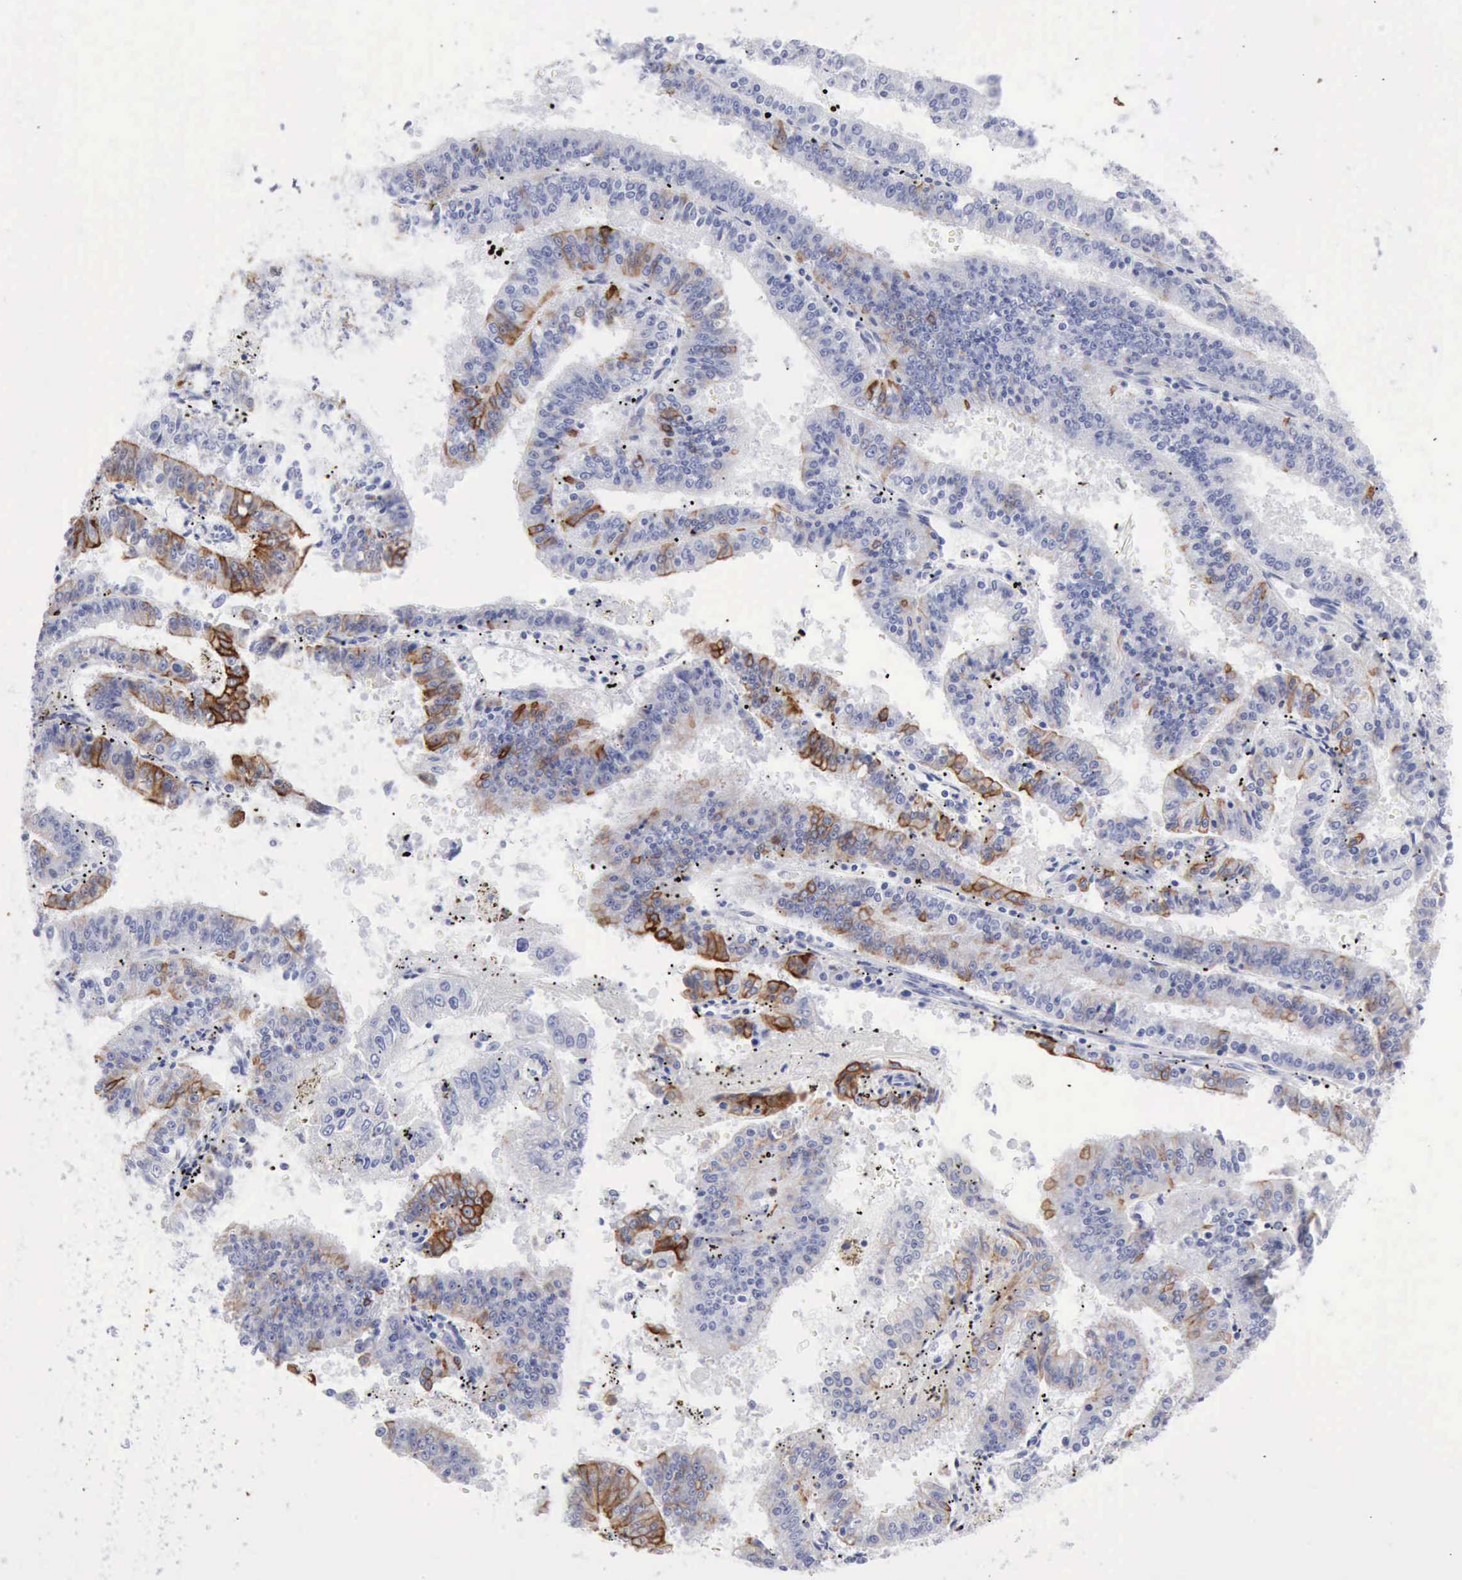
{"staining": {"intensity": "moderate", "quantity": "25%-75%", "location": "cytoplasmic/membranous"}, "tissue": "endometrial cancer", "cell_type": "Tumor cells", "image_type": "cancer", "snomed": [{"axis": "morphology", "description": "Adenocarcinoma, NOS"}, {"axis": "topography", "description": "Endometrium"}], "caption": "Immunohistochemistry photomicrograph of human adenocarcinoma (endometrial) stained for a protein (brown), which displays medium levels of moderate cytoplasmic/membranous positivity in approximately 25%-75% of tumor cells.", "gene": "KRT5", "patient": {"sex": "female", "age": 66}}